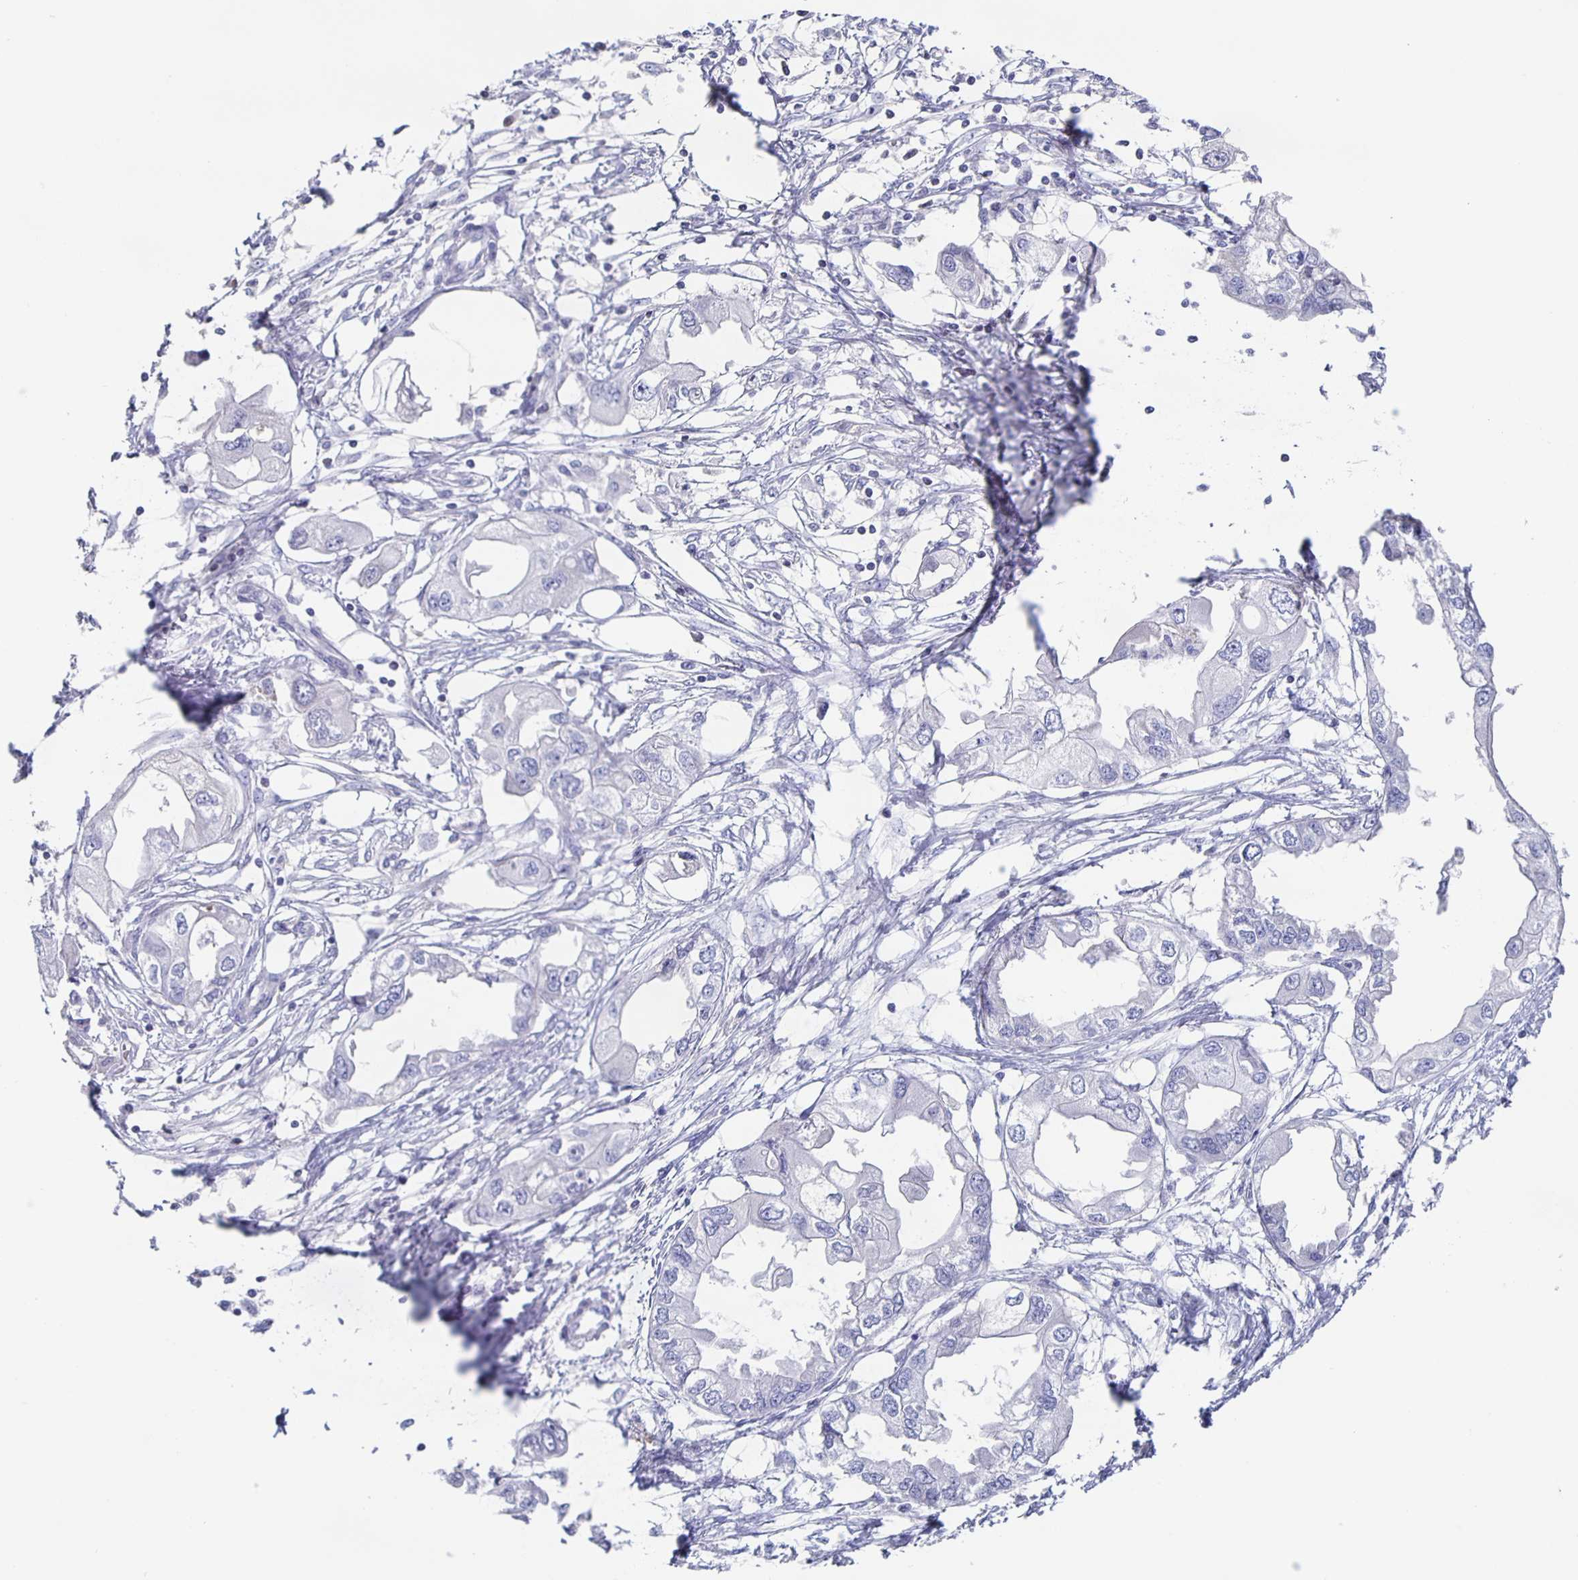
{"staining": {"intensity": "negative", "quantity": "none", "location": "none"}, "tissue": "endometrial cancer", "cell_type": "Tumor cells", "image_type": "cancer", "snomed": [{"axis": "morphology", "description": "Adenocarcinoma, NOS"}, {"axis": "morphology", "description": "Adenocarcinoma, metastatic, NOS"}, {"axis": "topography", "description": "Adipose tissue"}, {"axis": "topography", "description": "Endometrium"}], "caption": "Tumor cells show no significant protein positivity in endometrial cancer (metastatic adenocarcinoma). Brightfield microscopy of IHC stained with DAB (3,3'-diaminobenzidine) (brown) and hematoxylin (blue), captured at high magnification.", "gene": "FGA", "patient": {"sex": "female", "age": 67}}